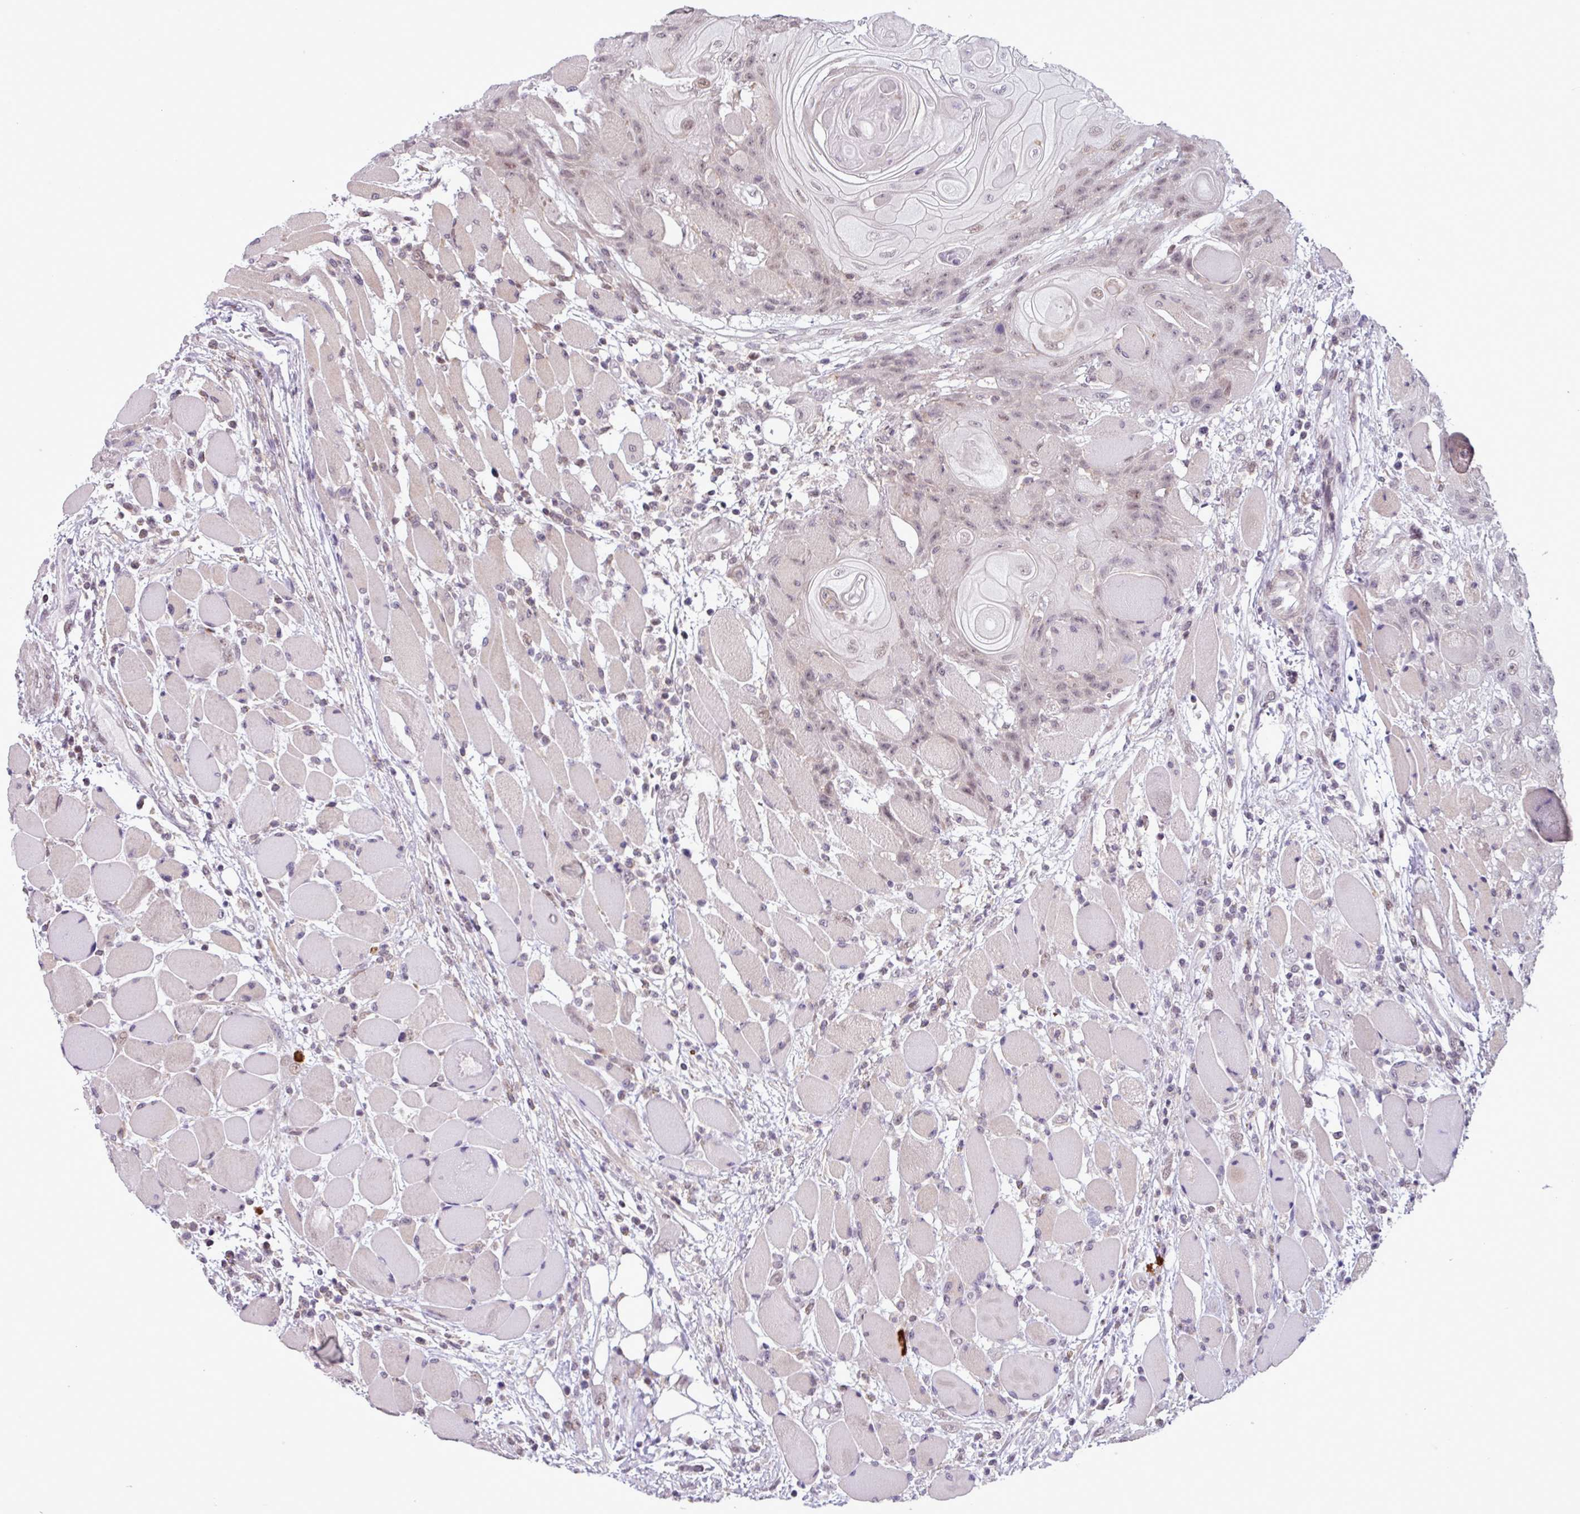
{"staining": {"intensity": "weak", "quantity": "25%-75%", "location": "nuclear"}, "tissue": "head and neck cancer", "cell_type": "Tumor cells", "image_type": "cancer", "snomed": [{"axis": "morphology", "description": "Squamous cell carcinoma, NOS"}, {"axis": "topography", "description": "Head-Neck"}], "caption": "IHC of human head and neck cancer (squamous cell carcinoma) reveals low levels of weak nuclear staining in approximately 25%-75% of tumor cells. The staining was performed using DAB (3,3'-diaminobenzidine) to visualize the protein expression in brown, while the nuclei were stained in blue with hematoxylin (Magnification: 20x).", "gene": "NOTCH2", "patient": {"sex": "female", "age": 43}}